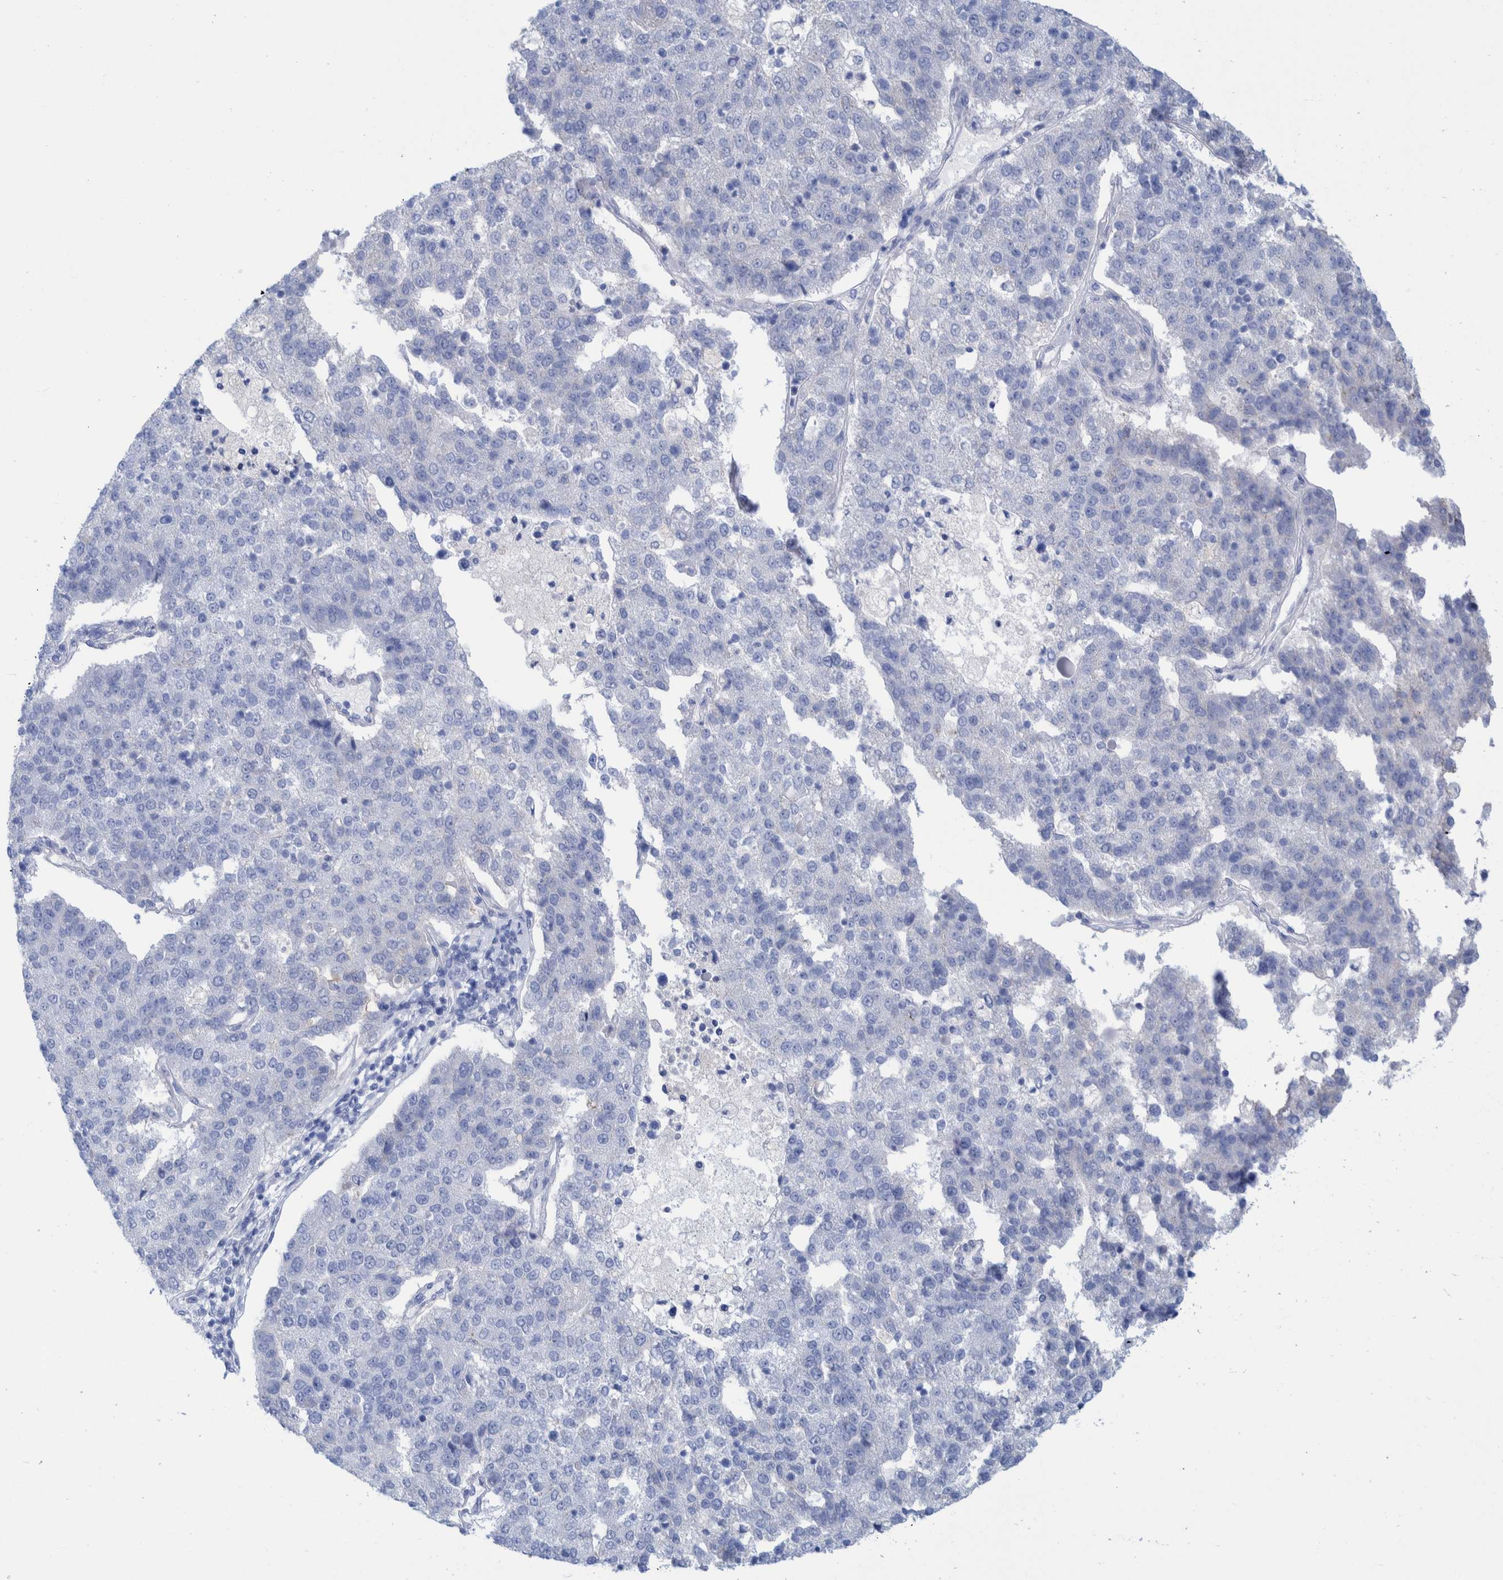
{"staining": {"intensity": "negative", "quantity": "none", "location": "none"}, "tissue": "pancreatic cancer", "cell_type": "Tumor cells", "image_type": "cancer", "snomed": [{"axis": "morphology", "description": "Adenocarcinoma, NOS"}, {"axis": "topography", "description": "Pancreas"}], "caption": "IHC image of neoplastic tissue: adenocarcinoma (pancreatic) stained with DAB (3,3'-diaminobenzidine) exhibits no significant protein staining in tumor cells. Nuclei are stained in blue.", "gene": "PERP", "patient": {"sex": "female", "age": 61}}